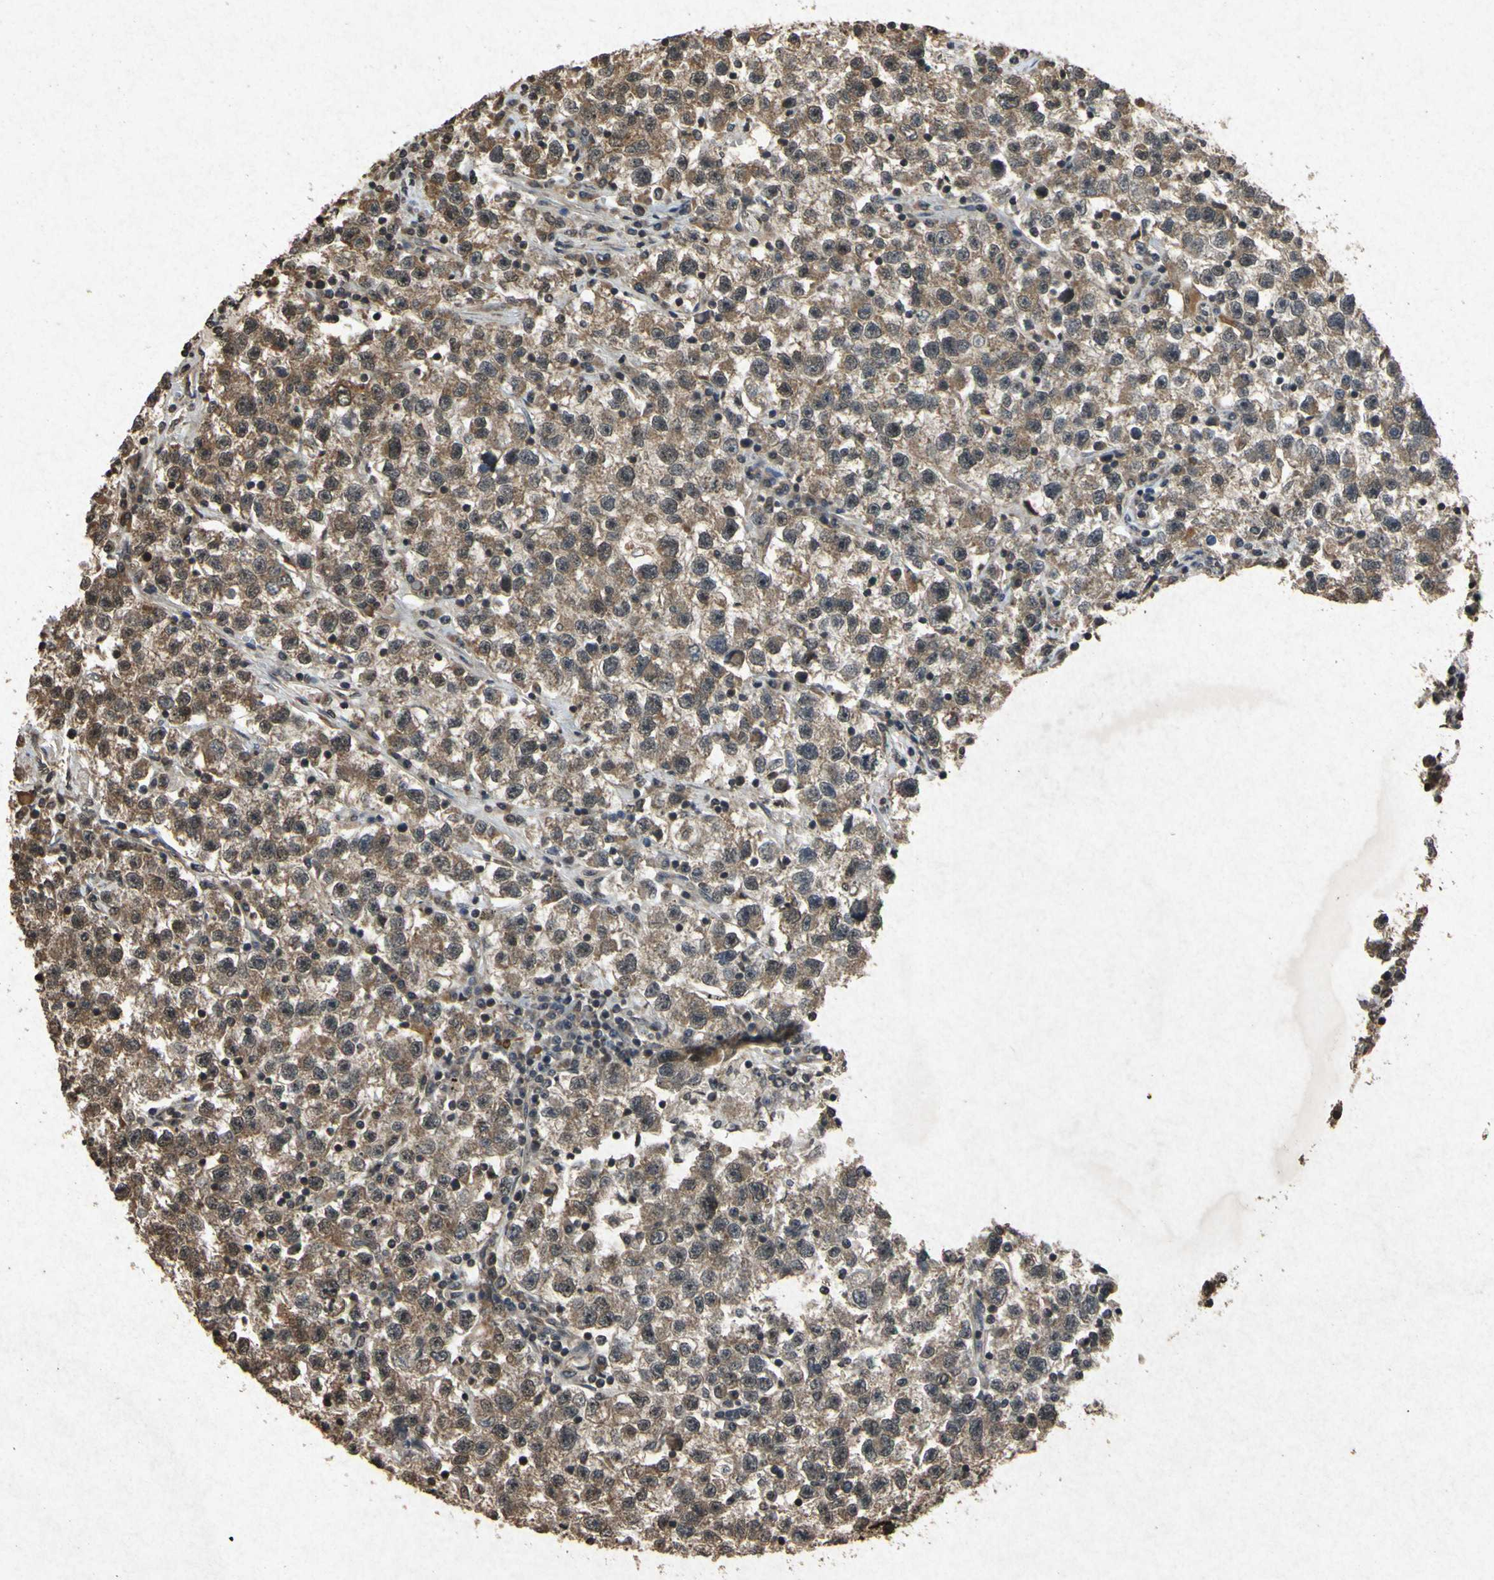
{"staining": {"intensity": "moderate", "quantity": ">75%", "location": "cytoplasmic/membranous"}, "tissue": "testis cancer", "cell_type": "Tumor cells", "image_type": "cancer", "snomed": [{"axis": "morphology", "description": "Seminoma, NOS"}, {"axis": "topography", "description": "Testis"}], "caption": "Testis cancer tissue reveals moderate cytoplasmic/membranous expression in approximately >75% of tumor cells, visualized by immunohistochemistry. The protein of interest is shown in brown color, while the nuclei are stained blue.", "gene": "ATP6V1H", "patient": {"sex": "male", "age": 22}}